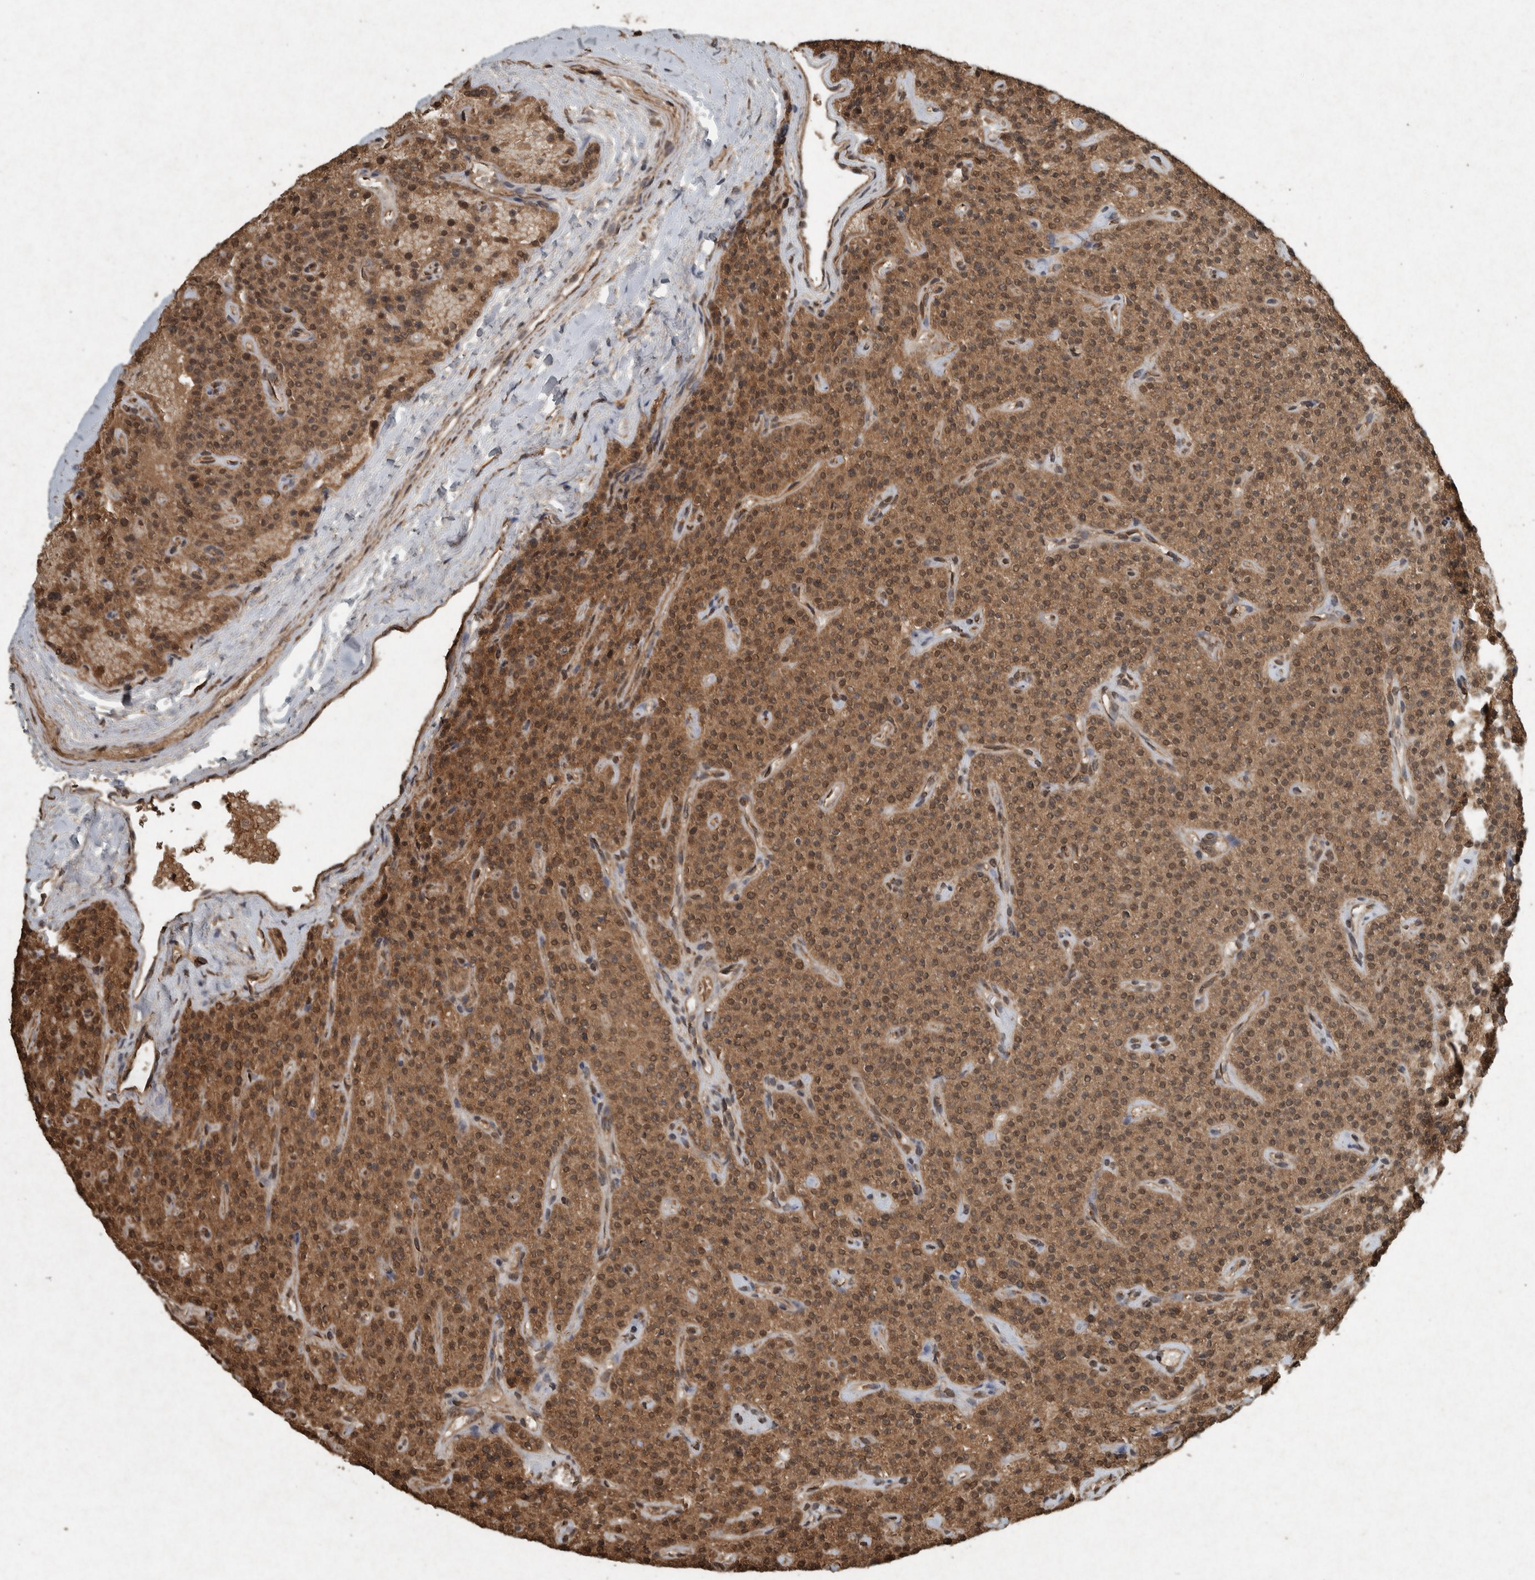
{"staining": {"intensity": "strong", "quantity": ">75%", "location": "cytoplasmic/membranous,nuclear"}, "tissue": "parathyroid gland", "cell_type": "Glandular cells", "image_type": "normal", "snomed": [{"axis": "morphology", "description": "Normal tissue, NOS"}, {"axis": "topography", "description": "Parathyroid gland"}], "caption": "Immunohistochemical staining of unremarkable parathyroid gland shows strong cytoplasmic/membranous,nuclear protein staining in about >75% of glandular cells. Immunohistochemistry stains the protein in brown and the nuclei are stained blue.", "gene": "ARHGEF12", "patient": {"sex": "male", "age": 46}}